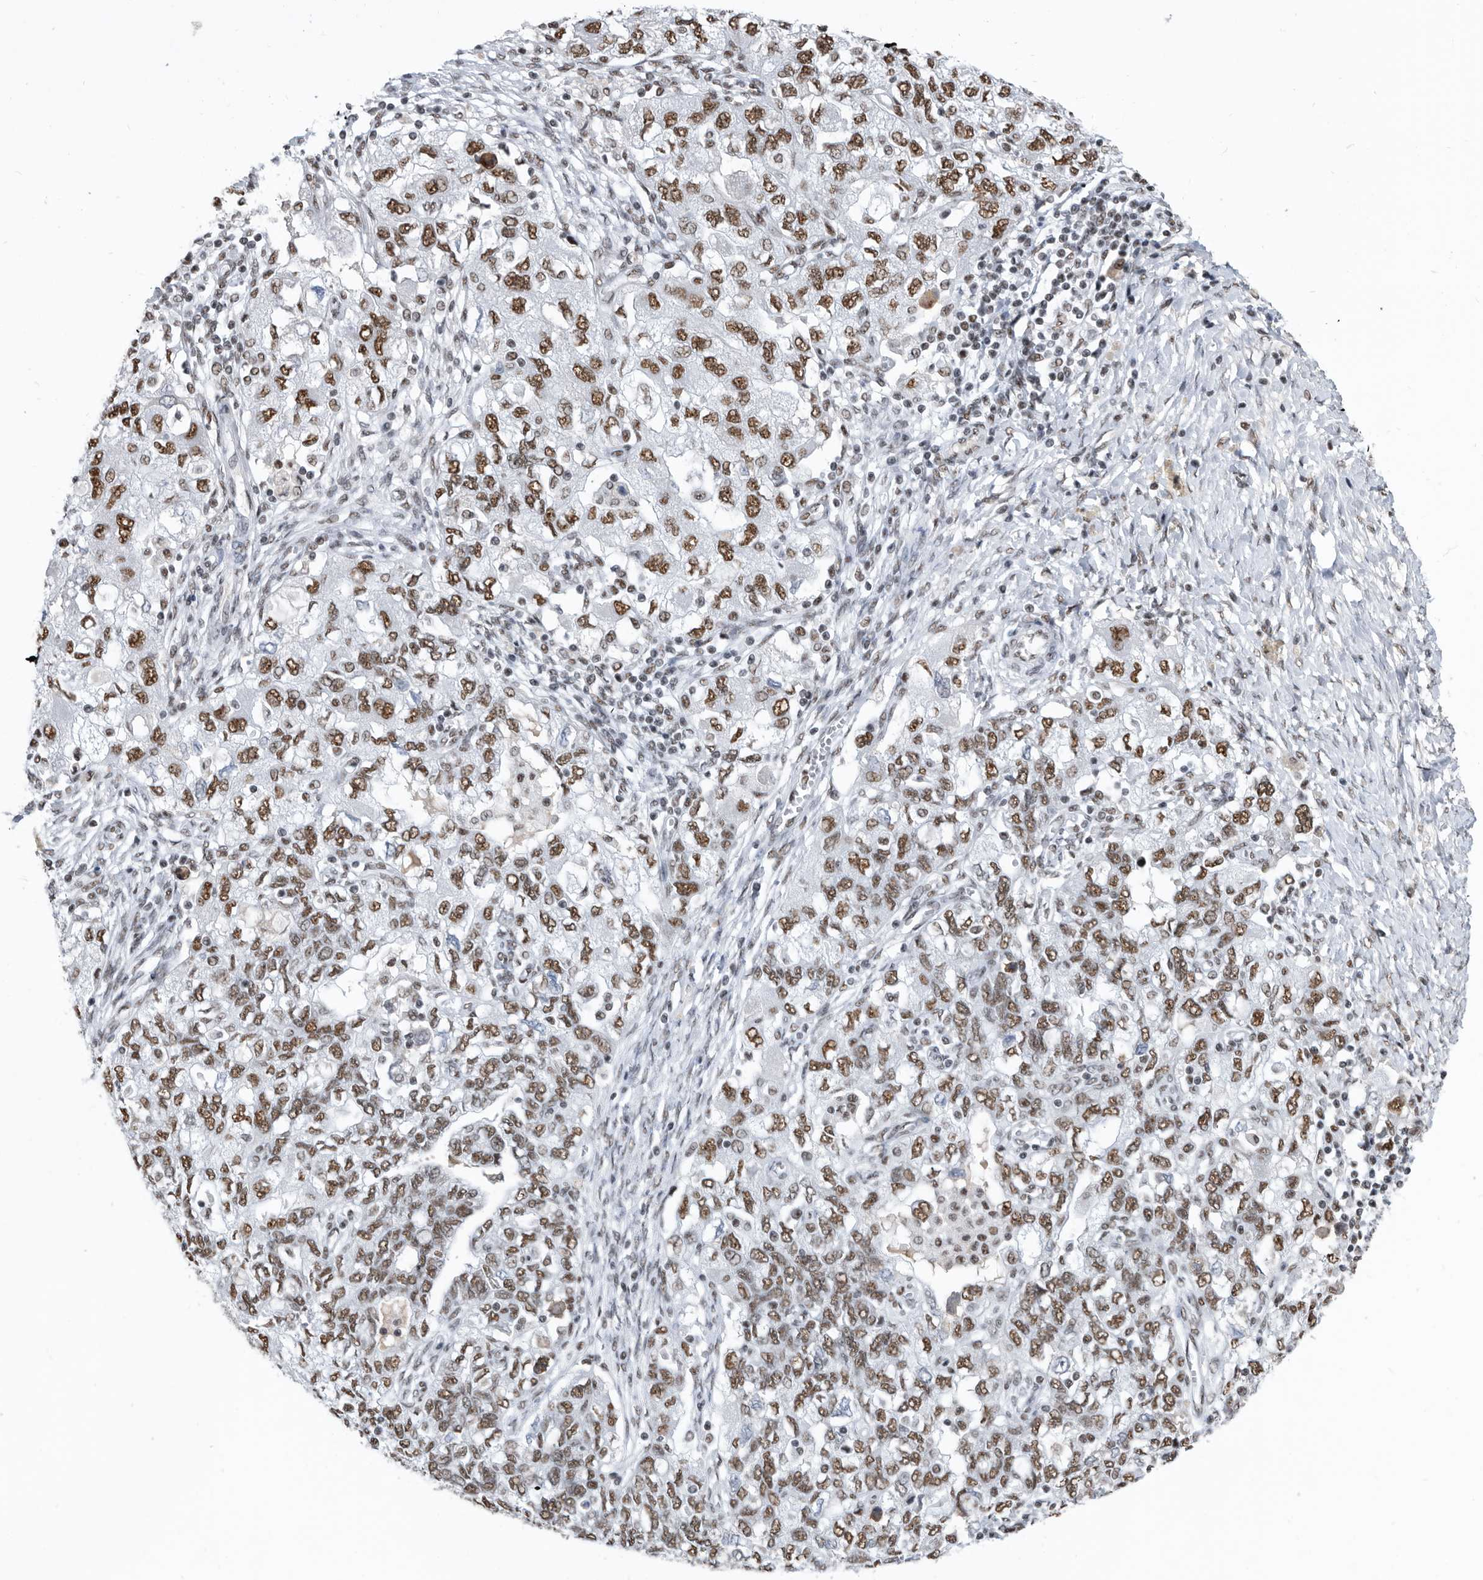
{"staining": {"intensity": "moderate", "quantity": ">75%", "location": "nuclear"}, "tissue": "ovarian cancer", "cell_type": "Tumor cells", "image_type": "cancer", "snomed": [{"axis": "morphology", "description": "Carcinoma, NOS"}, {"axis": "morphology", "description": "Cystadenocarcinoma, serous, NOS"}, {"axis": "topography", "description": "Ovary"}], "caption": "Immunohistochemistry of ovarian cancer exhibits medium levels of moderate nuclear staining in about >75% of tumor cells.", "gene": "SF3A1", "patient": {"sex": "female", "age": 69}}